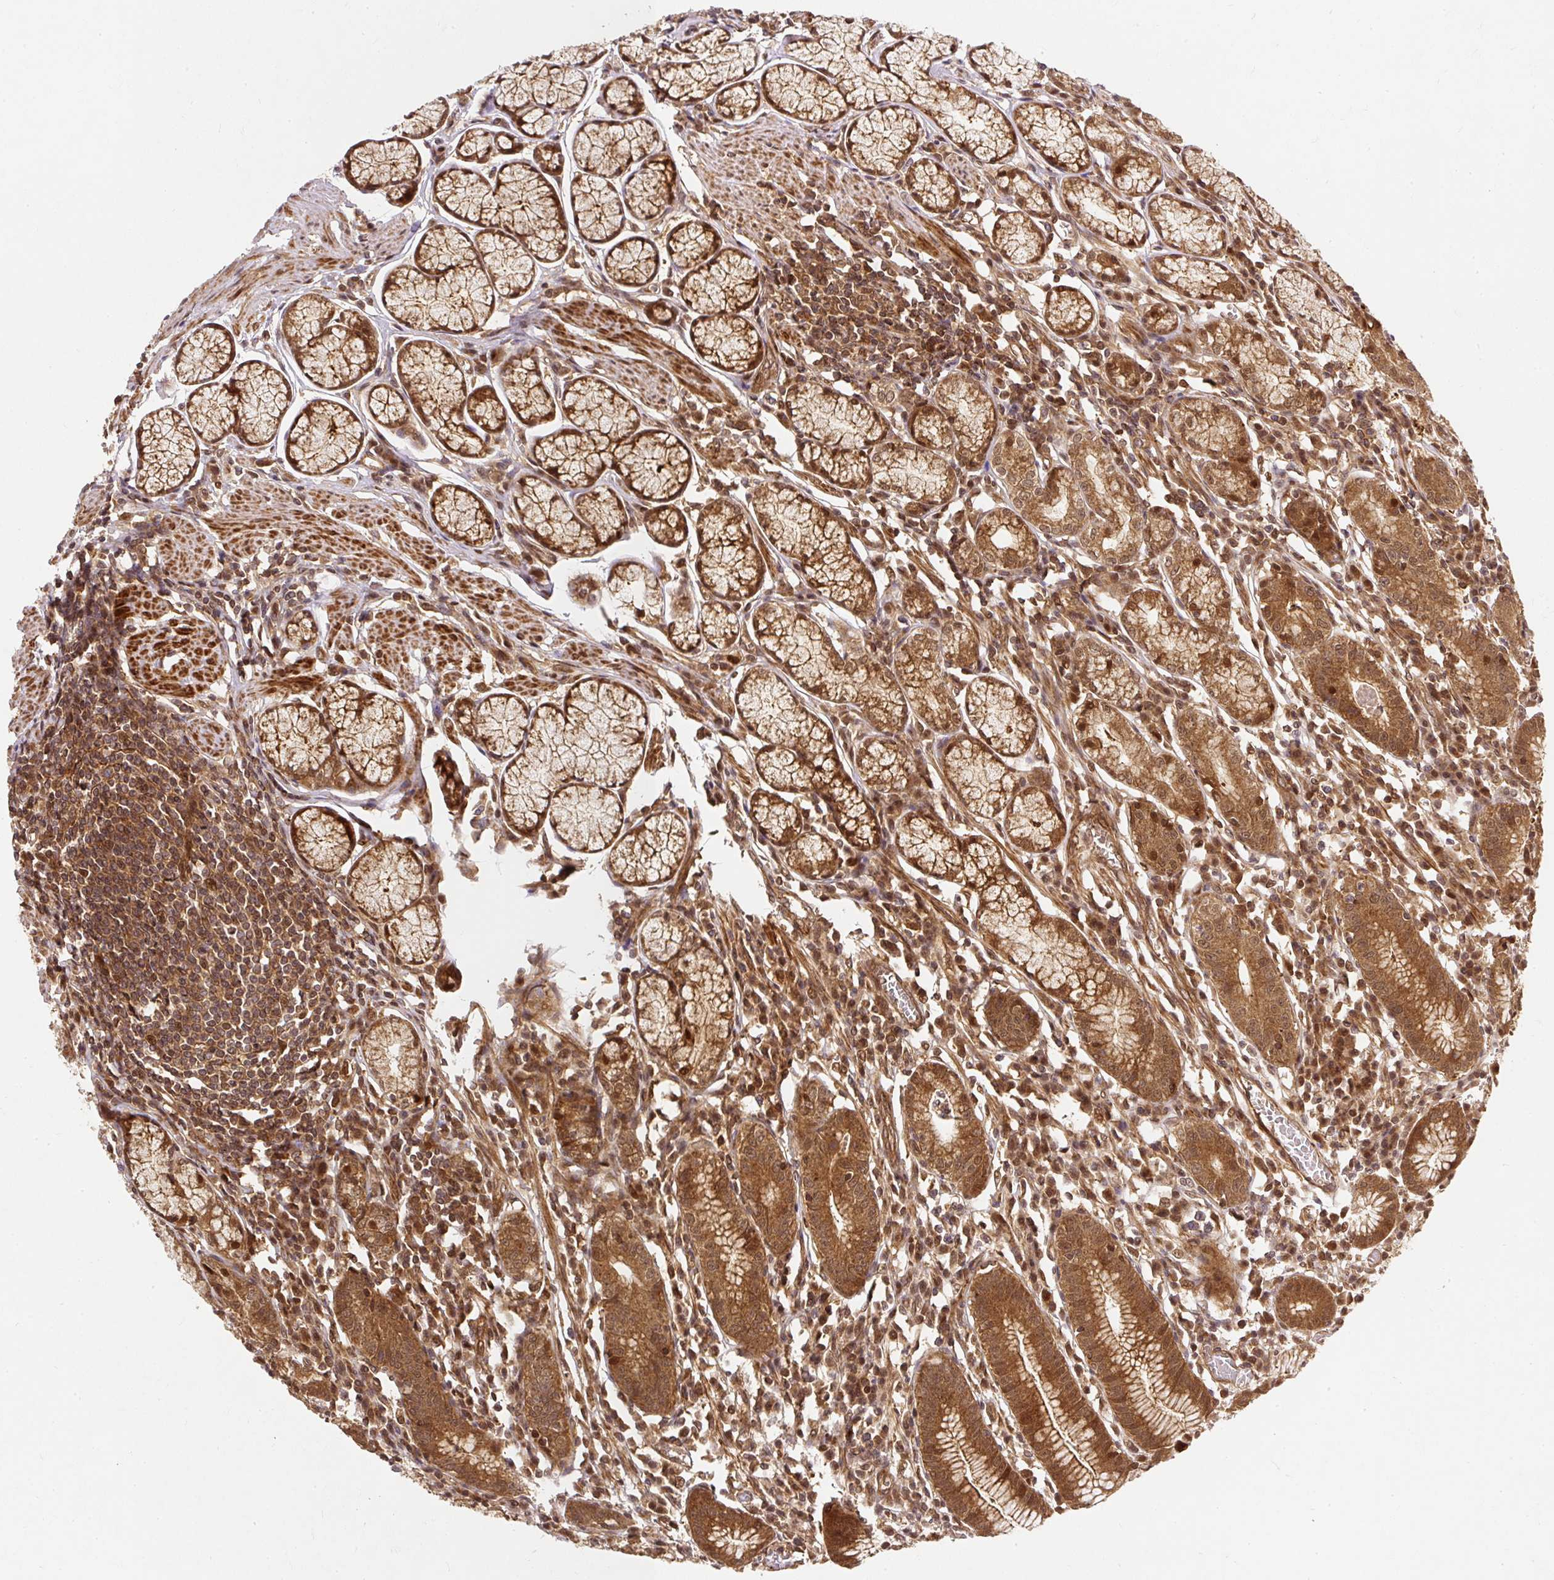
{"staining": {"intensity": "strong", "quantity": ">75%", "location": "cytoplasmic/membranous,nuclear"}, "tissue": "stomach", "cell_type": "Glandular cells", "image_type": "normal", "snomed": [{"axis": "morphology", "description": "Normal tissue, NOS"}, {"axis": "topography", "description": "Stomach"}], "caption": "A brown stain labels strong cytoplasmic/membranous,nuclear expression of a protein in glandular cells of normal stomach.", "gene": "PSMD1", "patient": {"sex": "male", "age": 55}}